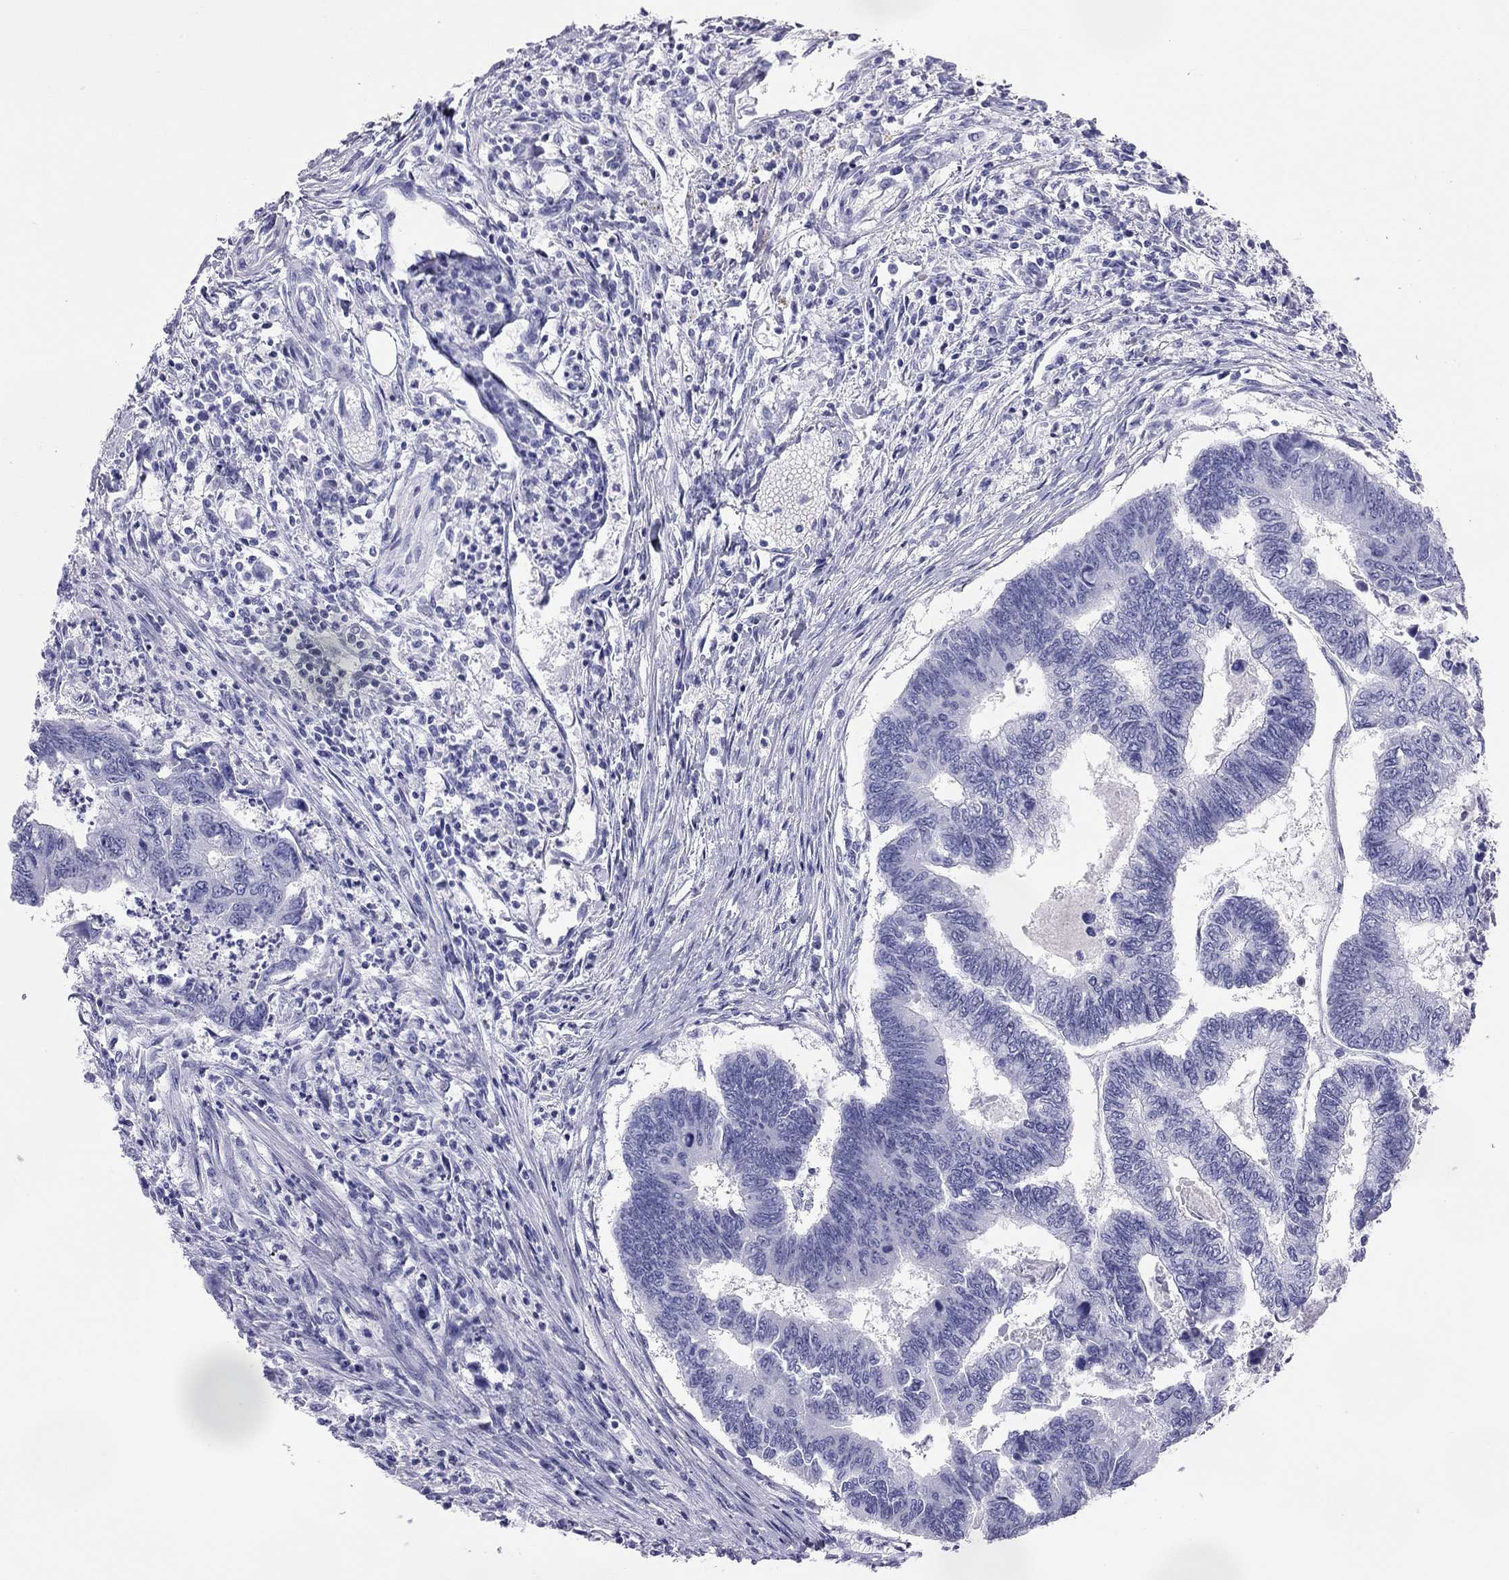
{"staining": {"intensity": "negative", "quantity": "none", "location": "none"}, "tissue": "colorectal cancer", "cell_type": "Tumor cells", "image_type": "cancer", "snomed": [{"axis": "morphology", "description": "Adenocarcinoma, NOS"}, {"axis": "topography", "description": "Colon"}], "caption": "The immunohistochemistry (IHC) histopathology image has no significant expression in tumor cells of colorectal cancer (adenocarcinoma) tissue.", "gene": "TRPM3", "patient": {"sex": "female", "age": 65}}